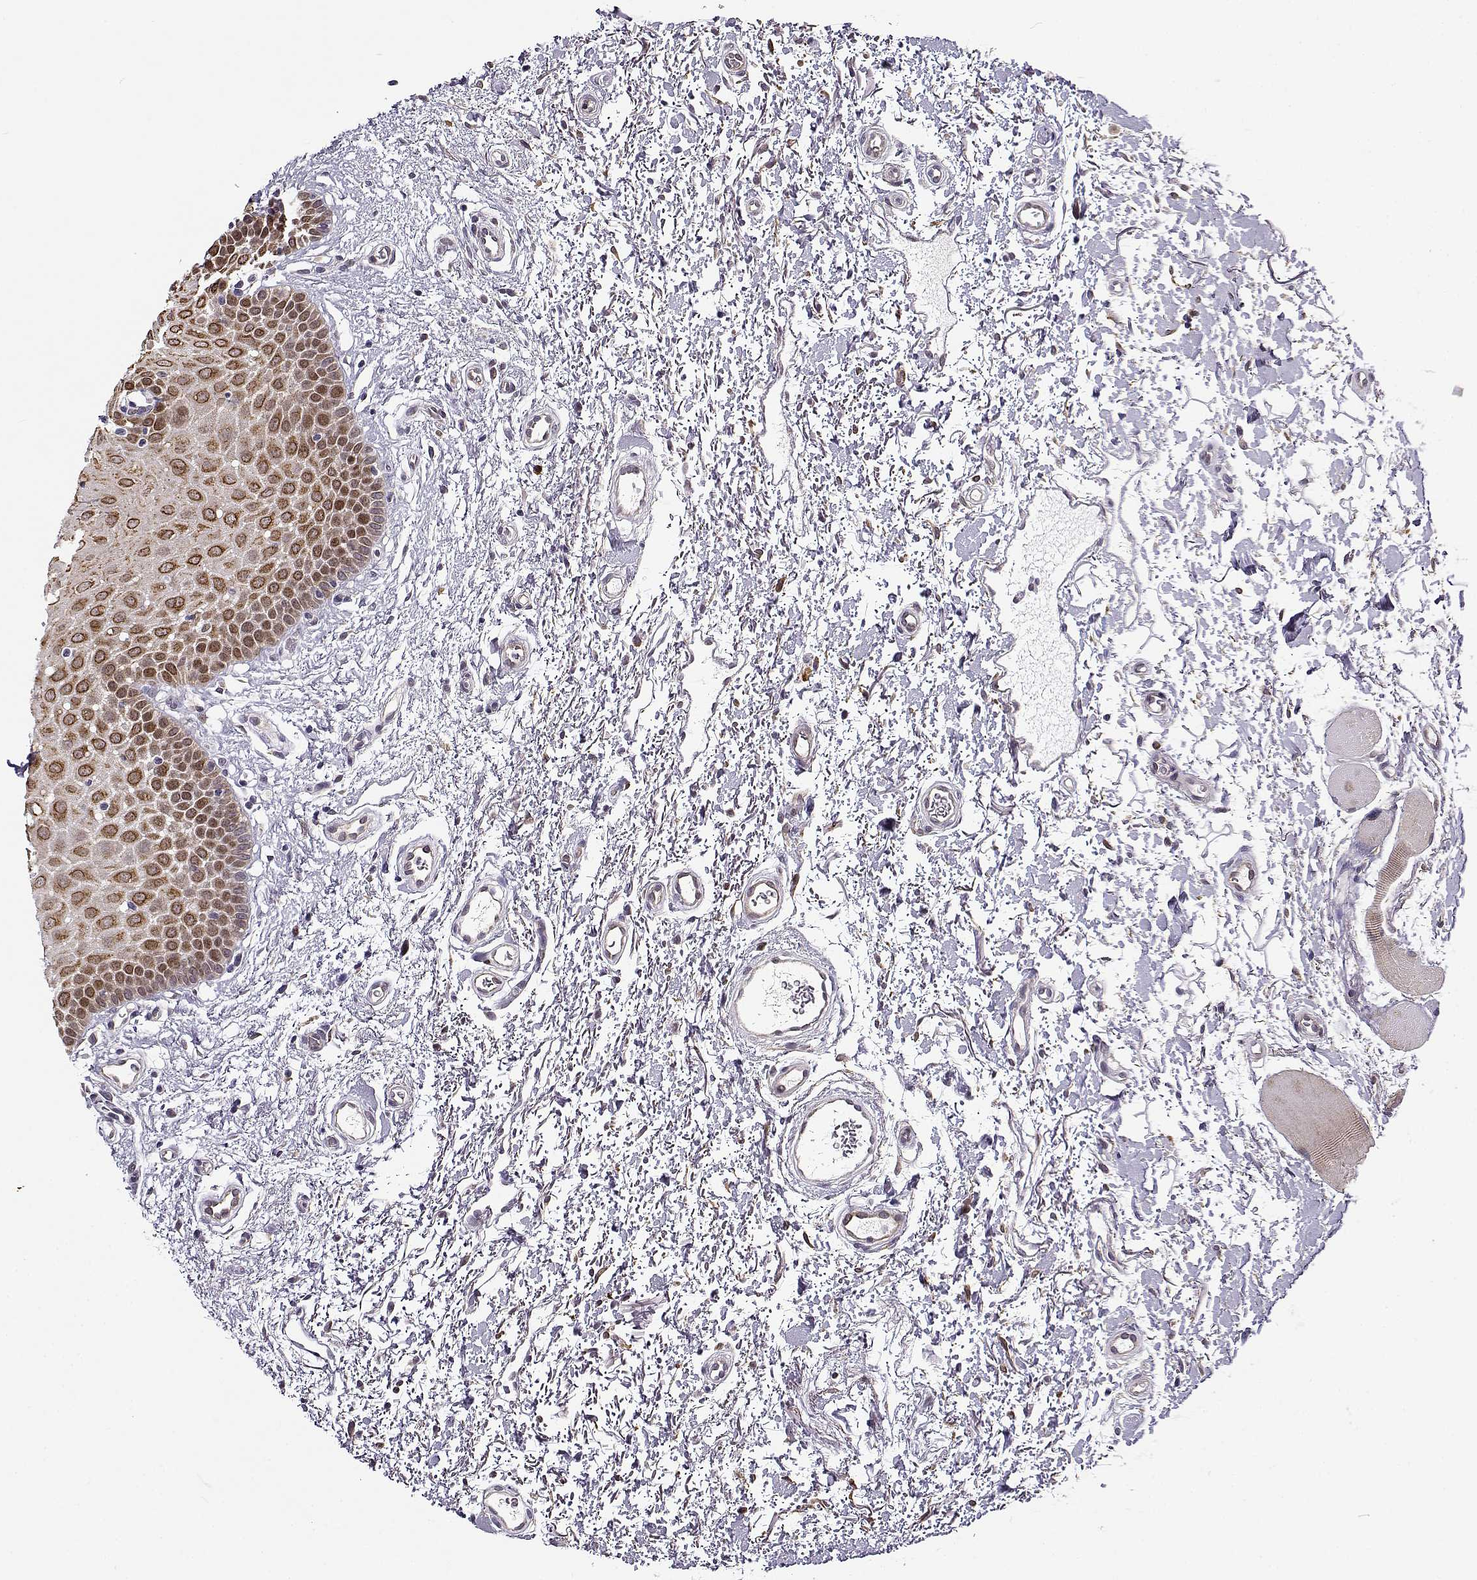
{"staining": {"intensity": "strong", "quantity": "25%-75%", "location": "cytoplasmic/membranous,nuclear"}, "tissue": "oral mucosa", "cell_type": "Squamous epithelial cells", "image_type": "normal", "snomed": [{"axis": "morphology", "description": "Normal tissue, NOS"}, {"axis": "morphology", "description": "Squamous cell carcinoma, NOS"}, {"axis": "topography", "description": "Oral tissue"}, {"axis": "topography", "description": "Head-Neck"}], "caption": "IHC photomicrograph of normal oral mucosa: human oral mucosa stained using immunohistochemistry exhibits high levels of strong protein expression localized specifically in the cytoplasmic/membranous,nuclear of squamous epithelial cells, appearing as a cytoplasmic/membranous,nuclear brown color.", "gene": "BACH1", "patient": {"sex": "female", "age": 75}}